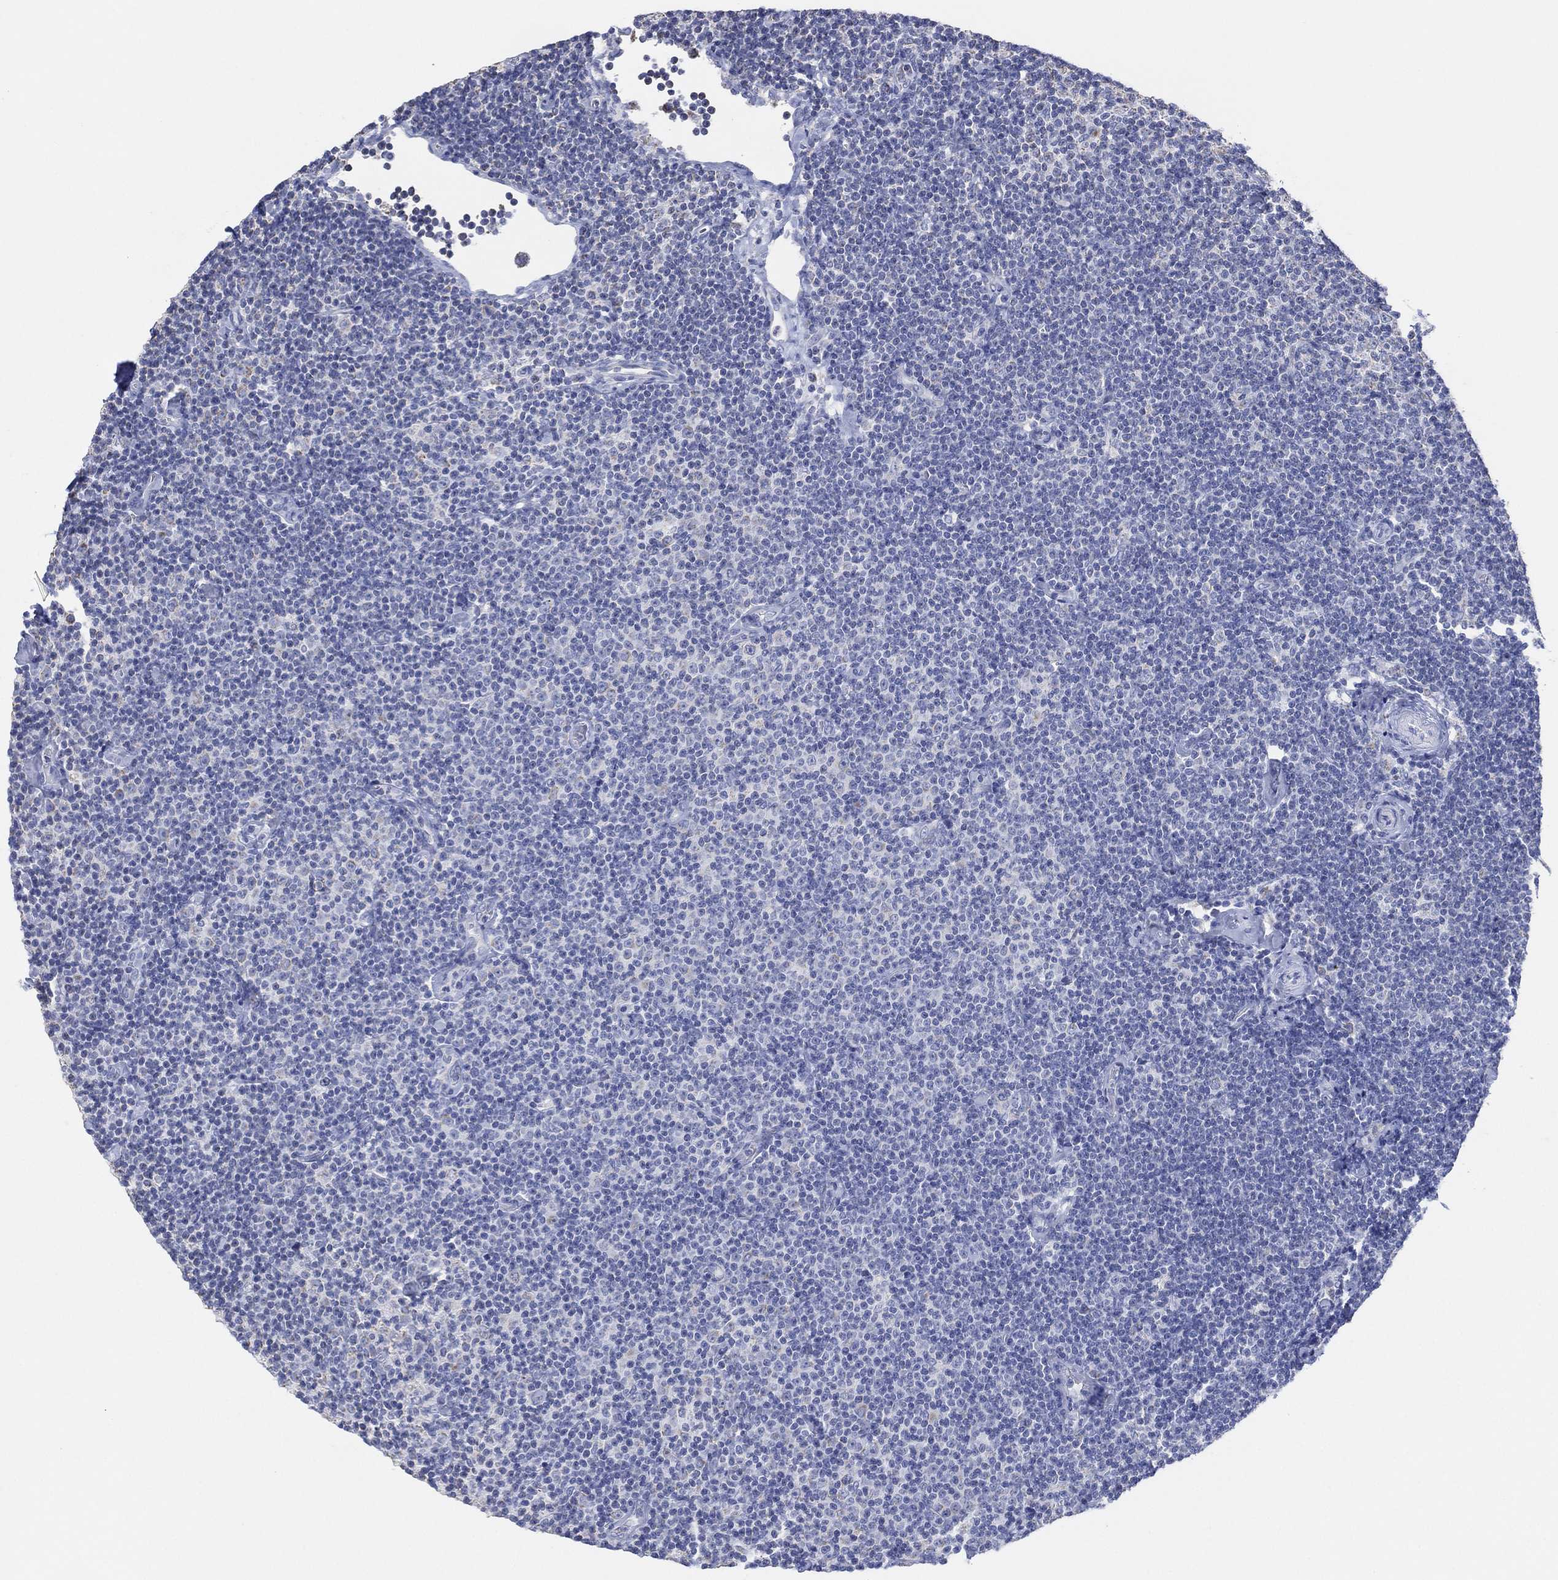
{"staining": {"intensity": "negative", "quantity": "none", "location": "none"}, "tissue": "lymphoma", "cell_type": "Tumor cells", "image_type": "cancer", "snomed": [{"axis": "morphology", "description": "Malignant lymphoma, non-Hodgkin's type, Low grade"}, {"axis": "topography", "description": "Lymph node"}], "caption": "This is an IHC photomicrograph of human low-grade malignant lymphoma, non-Hodgkin's type. There is no staining in tumor cells.", "gene": "CFTR", "patient": {"sex": "male", "age": 81}}